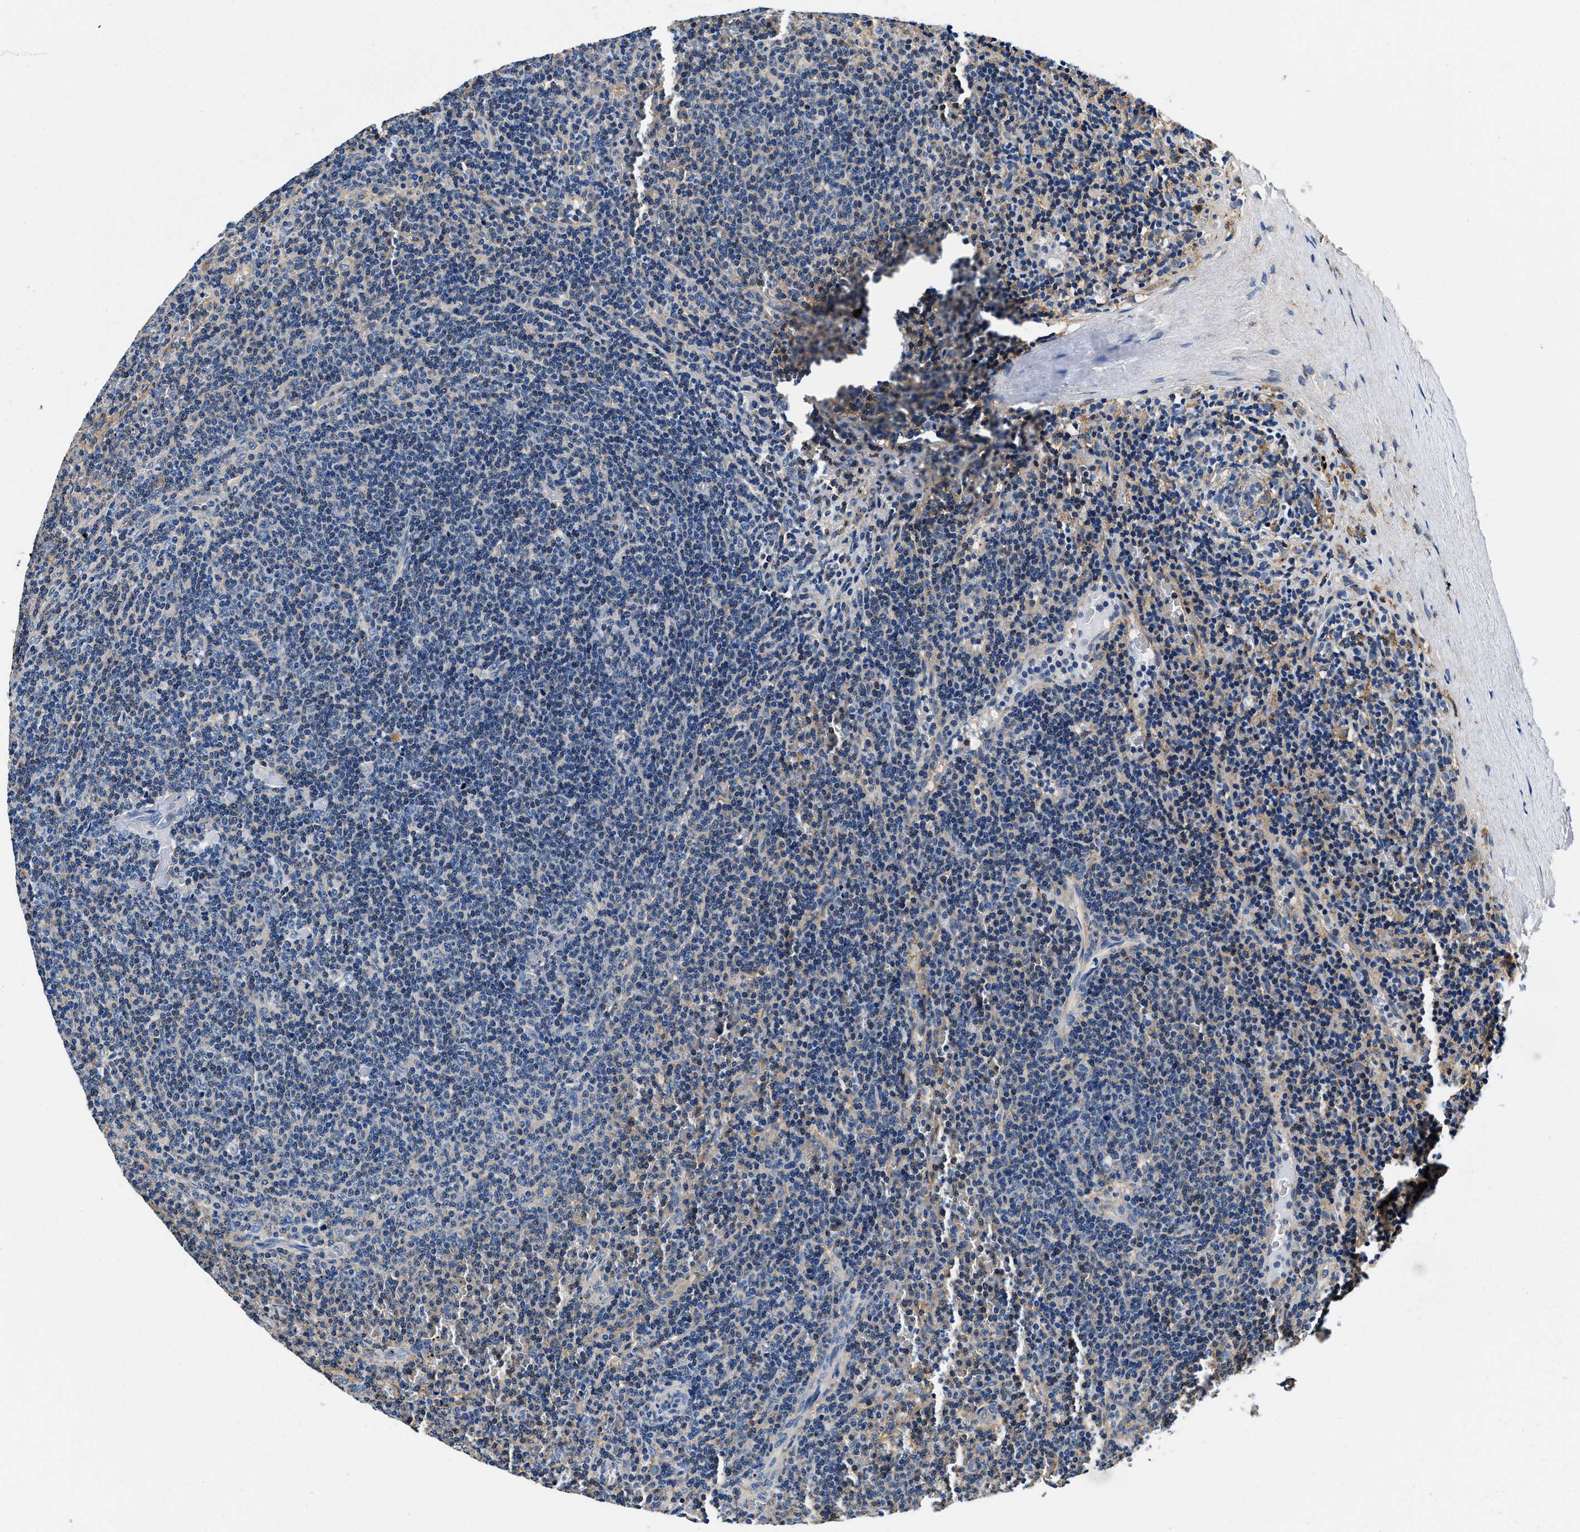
{"staining": {"intensity": "negative", "quantity": "none", "location": "none"}, "tissue": "lymphoma", "cell_type": "Tumor cells", "image_type": "cancer", "snomed": [{"axis": "morphology", "description": "Malignant lymphoma, non-Hodgkin's type, Low grade"}, {"axis": "topography", "description": "Spleen"}], "caption": "Tumor cells are negative for brown protein staining in lymphoma.", "gene": "ZFAND3", "patient": {"sex": "female", "age": 50}}